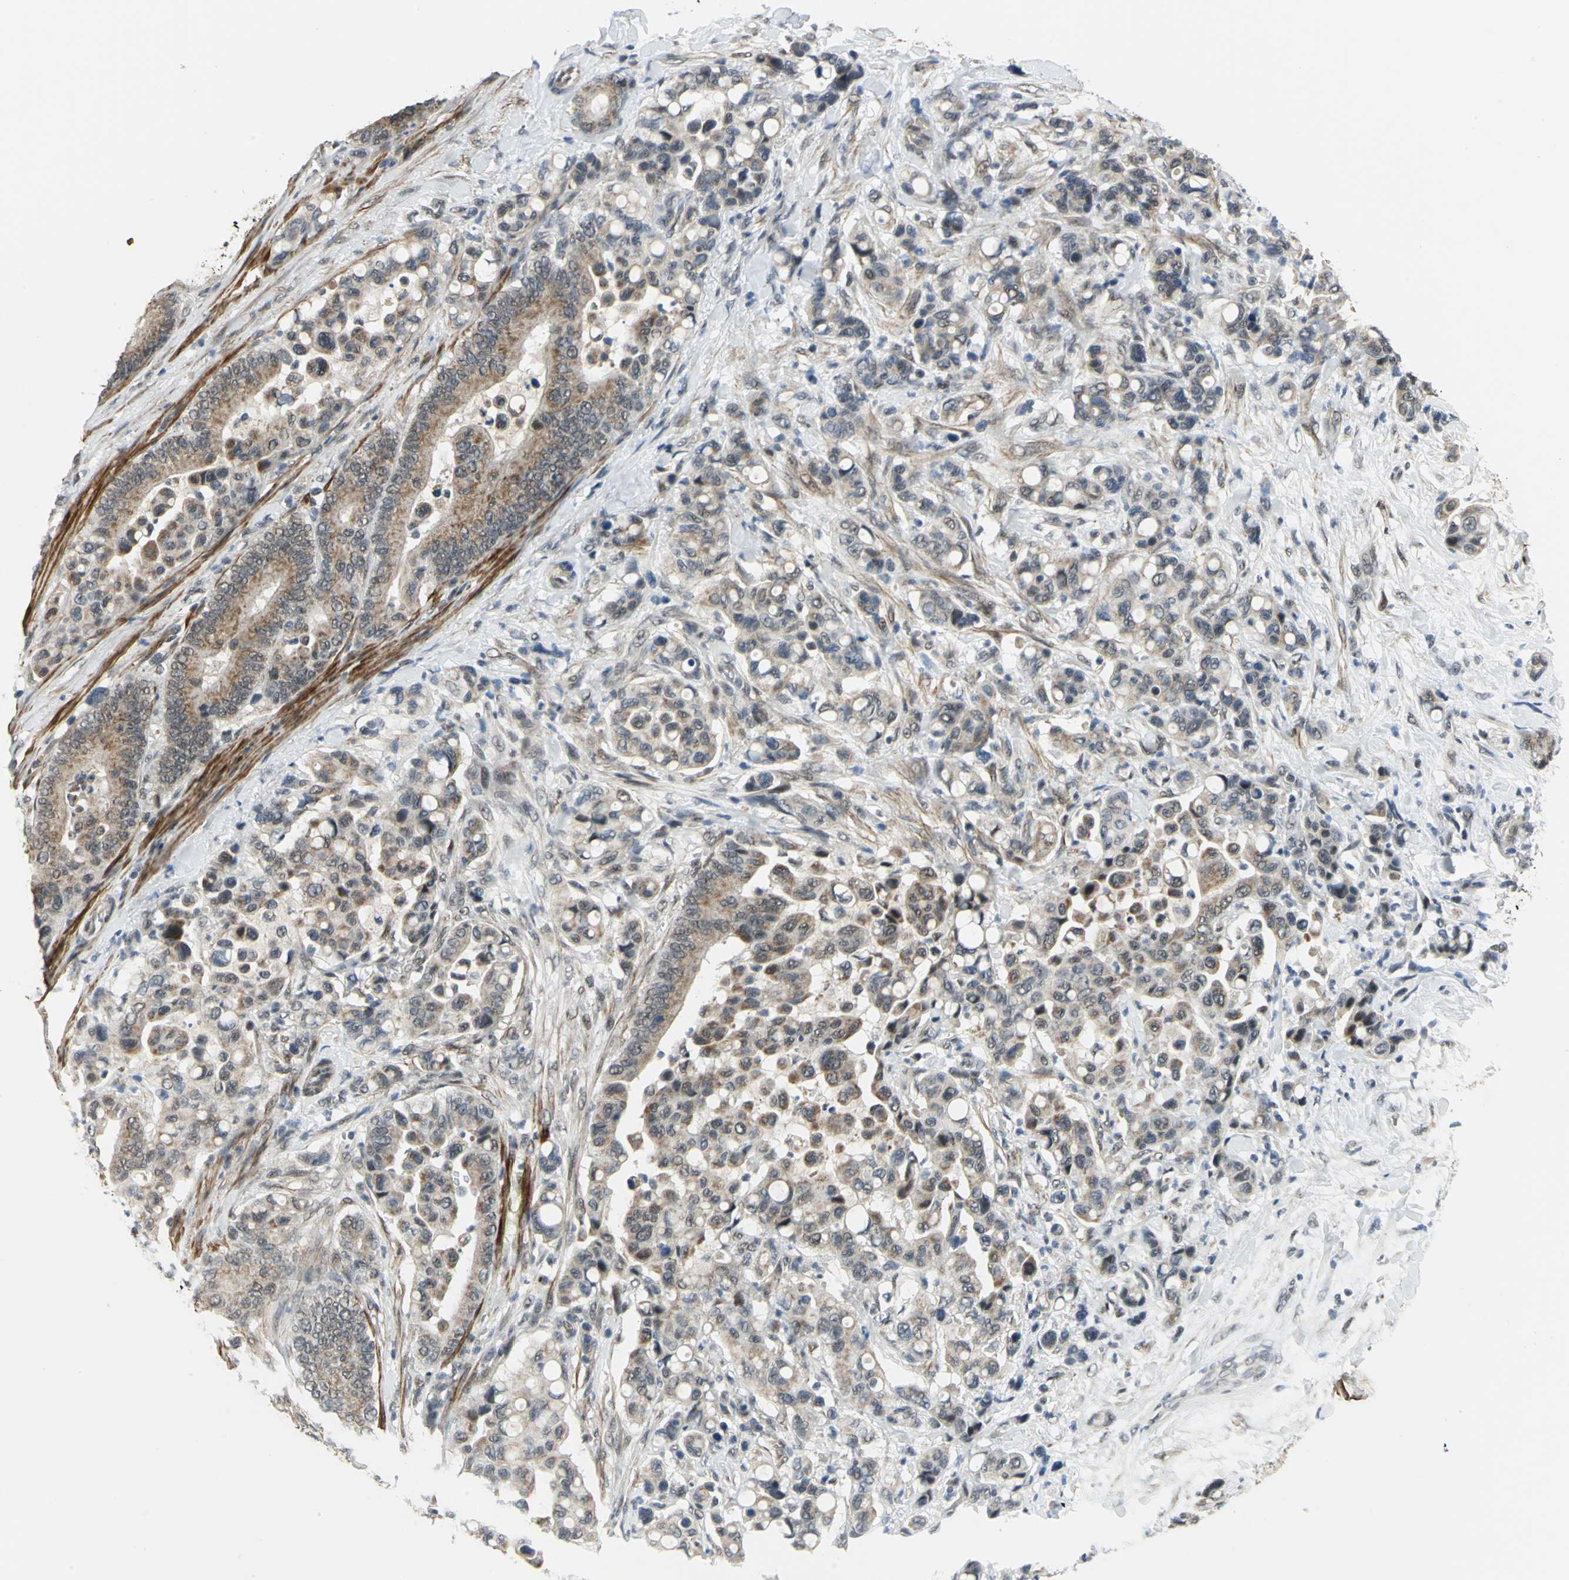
{"staining": {"intensity": "moderate", "quantity": ">75%", "location": "cytoplasmic/membranous"}, "tissue": "colorectal cancer", "cell_type": "Tumor cells", "image_type": "cancer", "snomed": [{"axis": "morphology", "description": "Normal tissue, NOS"}, {"axis": "morphology", "description": "Adenocarcinoma, NOS"}, {"axis": "topography", "description": "Colon"}], "caption": "Protein expression analysis of human colorectal cancer (adenocarcinoma) reveals moderate cytoplasmic/membranous positivity in approximately >75% of tumor cells.", "gene": "MTA1", "patient": {"sex": "male", "age": 82}}